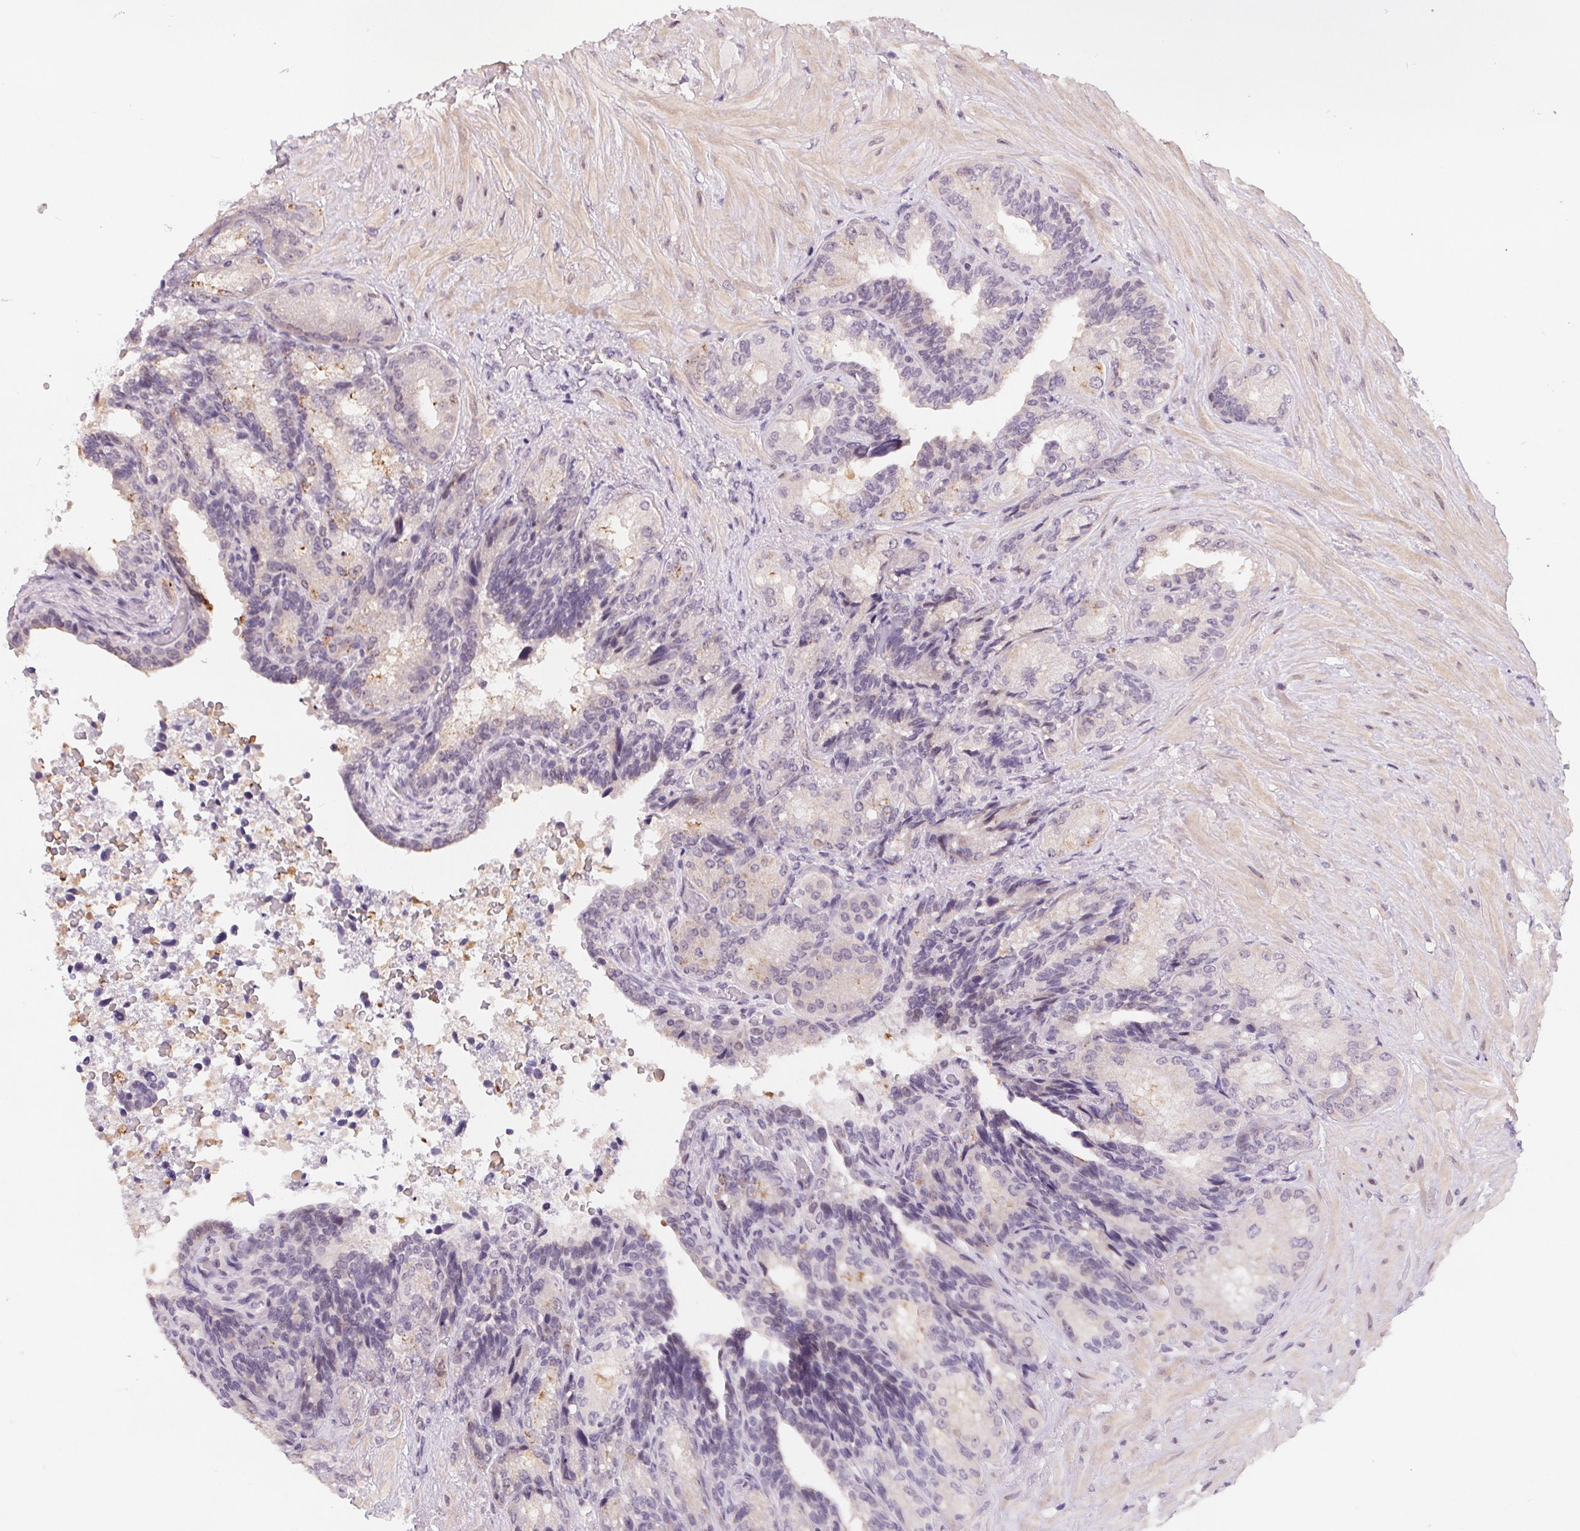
{"staining": {"intensity": "negative", "quantity": "none", "location": "none"}, "tissue": "seminal vesicle", "cell_type": "Glandular cells", "image_type": "normal", "snomed": [{"axis": "morphology", "description": "Normal tissue, NOS"}, {"axis": "topography", "description": "Seminal veicle"}], "caption": "The photomicrograph demonstrates no significant staining in glandular cells of seminal vesicle. Nuclei are stained in blue.", "gene": "LCA5L", "patient": {"sex": "male", "age": 68}}